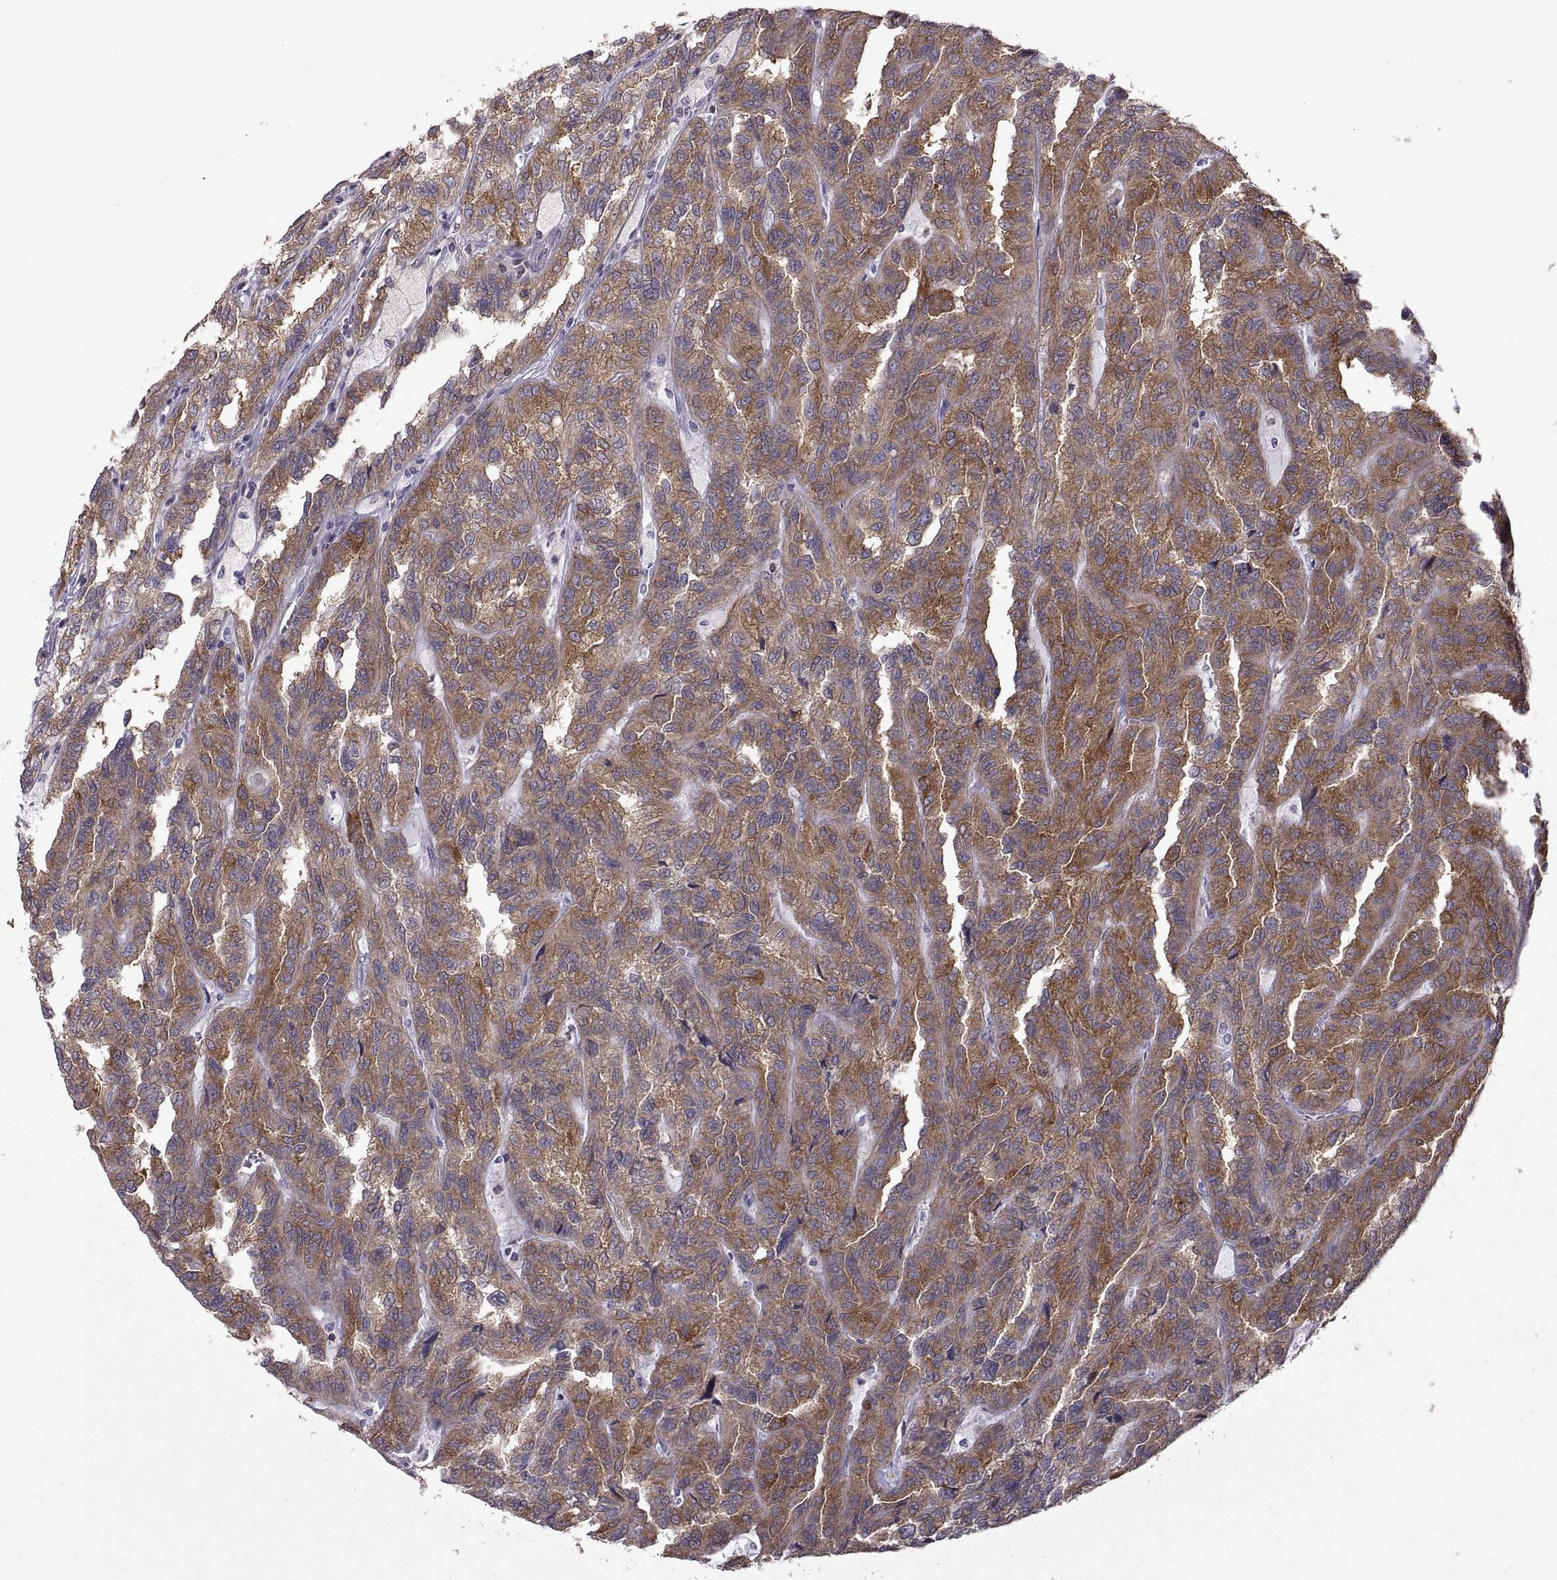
{"staining": {"intensity": "moderate", "quantity": "25%-75%", "location": "cytoplasmic/membranous"}, "tissue": "renal cancer", "cell_type": "Tumor cells", "image_type": "cancer", "snomed": [{"axis": "morphology", "description": "Adenocarcinoma, NOS"}, {"axis": "topography", "description": "Kidney"}], "caption": "Moderate cytoplasmic/membranous staining is present in approximately 25%-75% of tumor cells in renal cancer. The staining is performed using DAB brown chromogen to label protein expression. The nuclei are counter-stained blue using hematoxylin.", "gene": "EZR", "patient": {"sex": "male", "age": 79}}